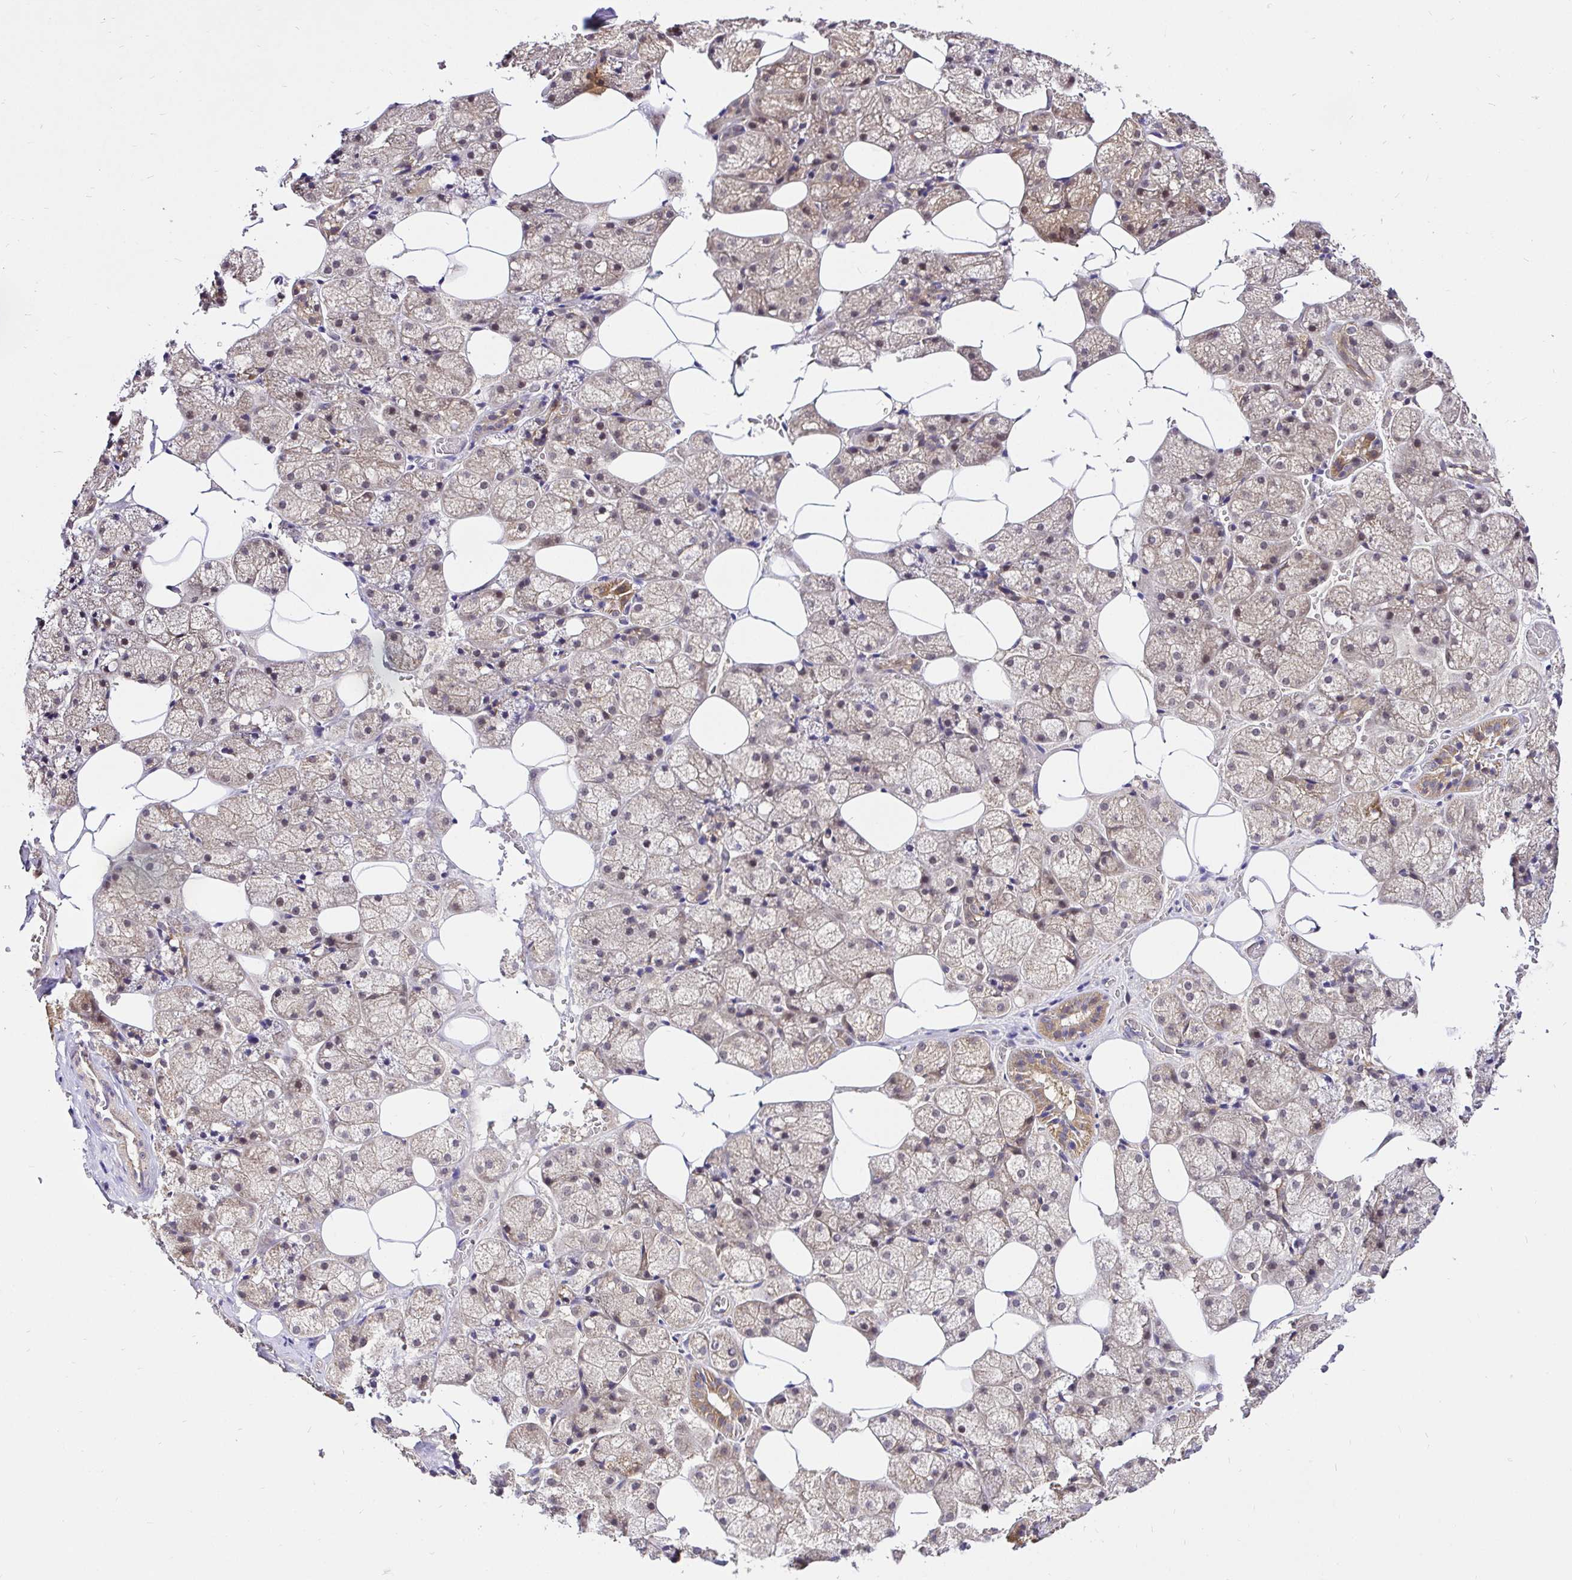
{"staining": {"intensity": "moderate", "quantity": "25%-75%", "location": "cytoplasmic/membranous,nuclear"}, "tissue": "salivary gland", "cell_type": "Glandular cells", "image_type": "normal", "snomed": [{"axis": "morphology", "description": "Normal tissue, NOS"}, {"axis": "topography", "description": "Salivary gland"}, {"axis": "topography", "description": "Peripheral nerve tissue"}], "caption": "This image exhibits benign salivary gland stained with IHC to label a protein in brown. The cytoplasmic/membranous,nuclear of glandular cells show moderate positivity for the protein. Nuclei are counter-stained blue.", "gene": "UBE2M", "patient": {"sex": "male", "age": 38}}